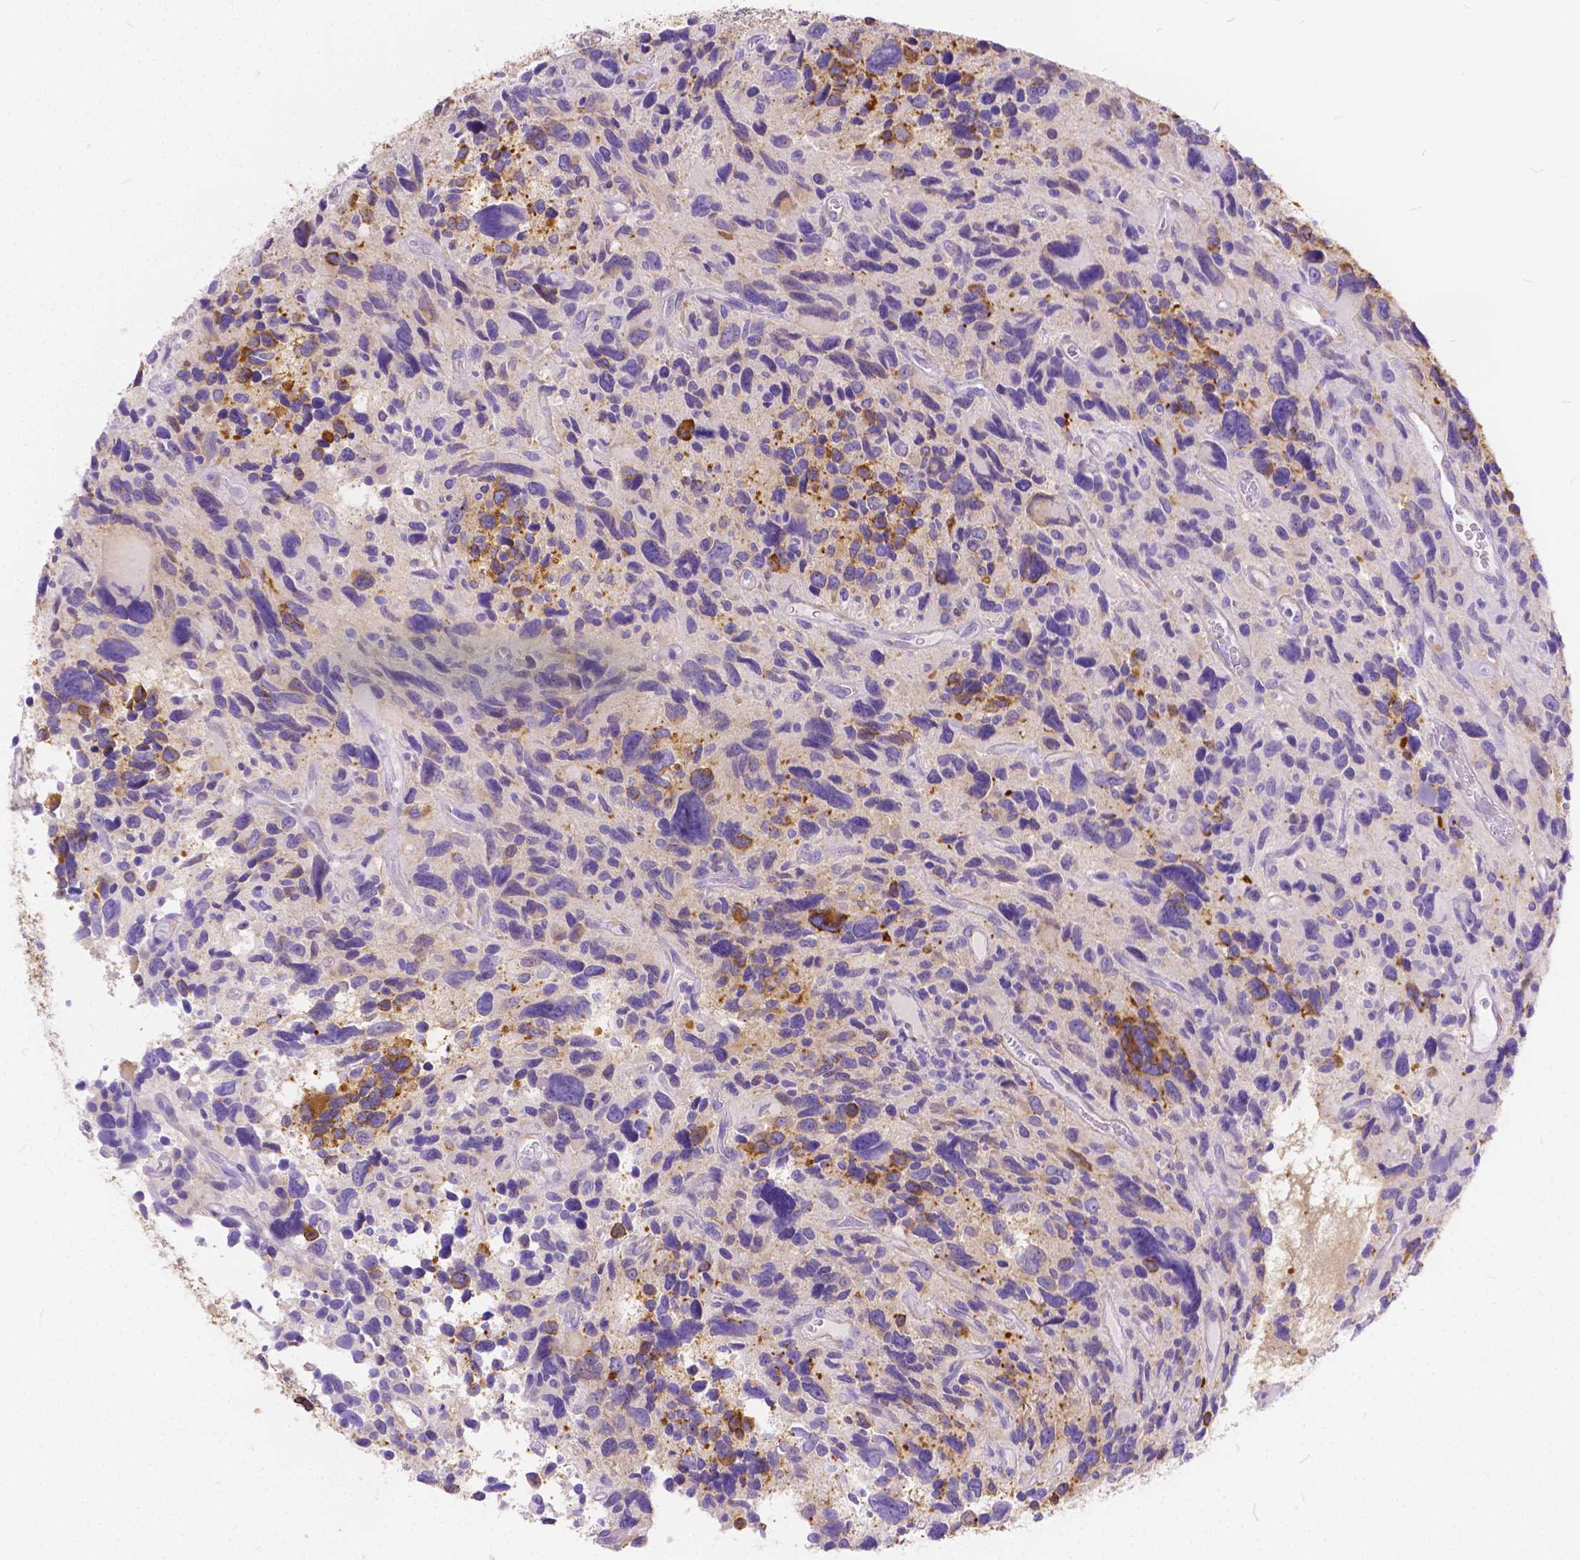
{"staining": {"intensity": "moderate", "quantity": "<25%", "location": "cytoplasmic/membranous"}, "tissue": "glioma", "cell_type": "Tumor cells", "image_type": "cancer", "snomed": [{"axis": "morphology", "description": "Glioma, malignant, High grade"}, {"axis": "topography", "description": "Brain"}], "caption": "Malignant glioma (high-grade) stained with DAB immunohistochemistry (IHC) shows low levels of moderate cytoplasmic/membranous staining in approximately <25% of tumor cells.", "gene": "CHRM1", "patient": {"sex": "male", "age": 46}}